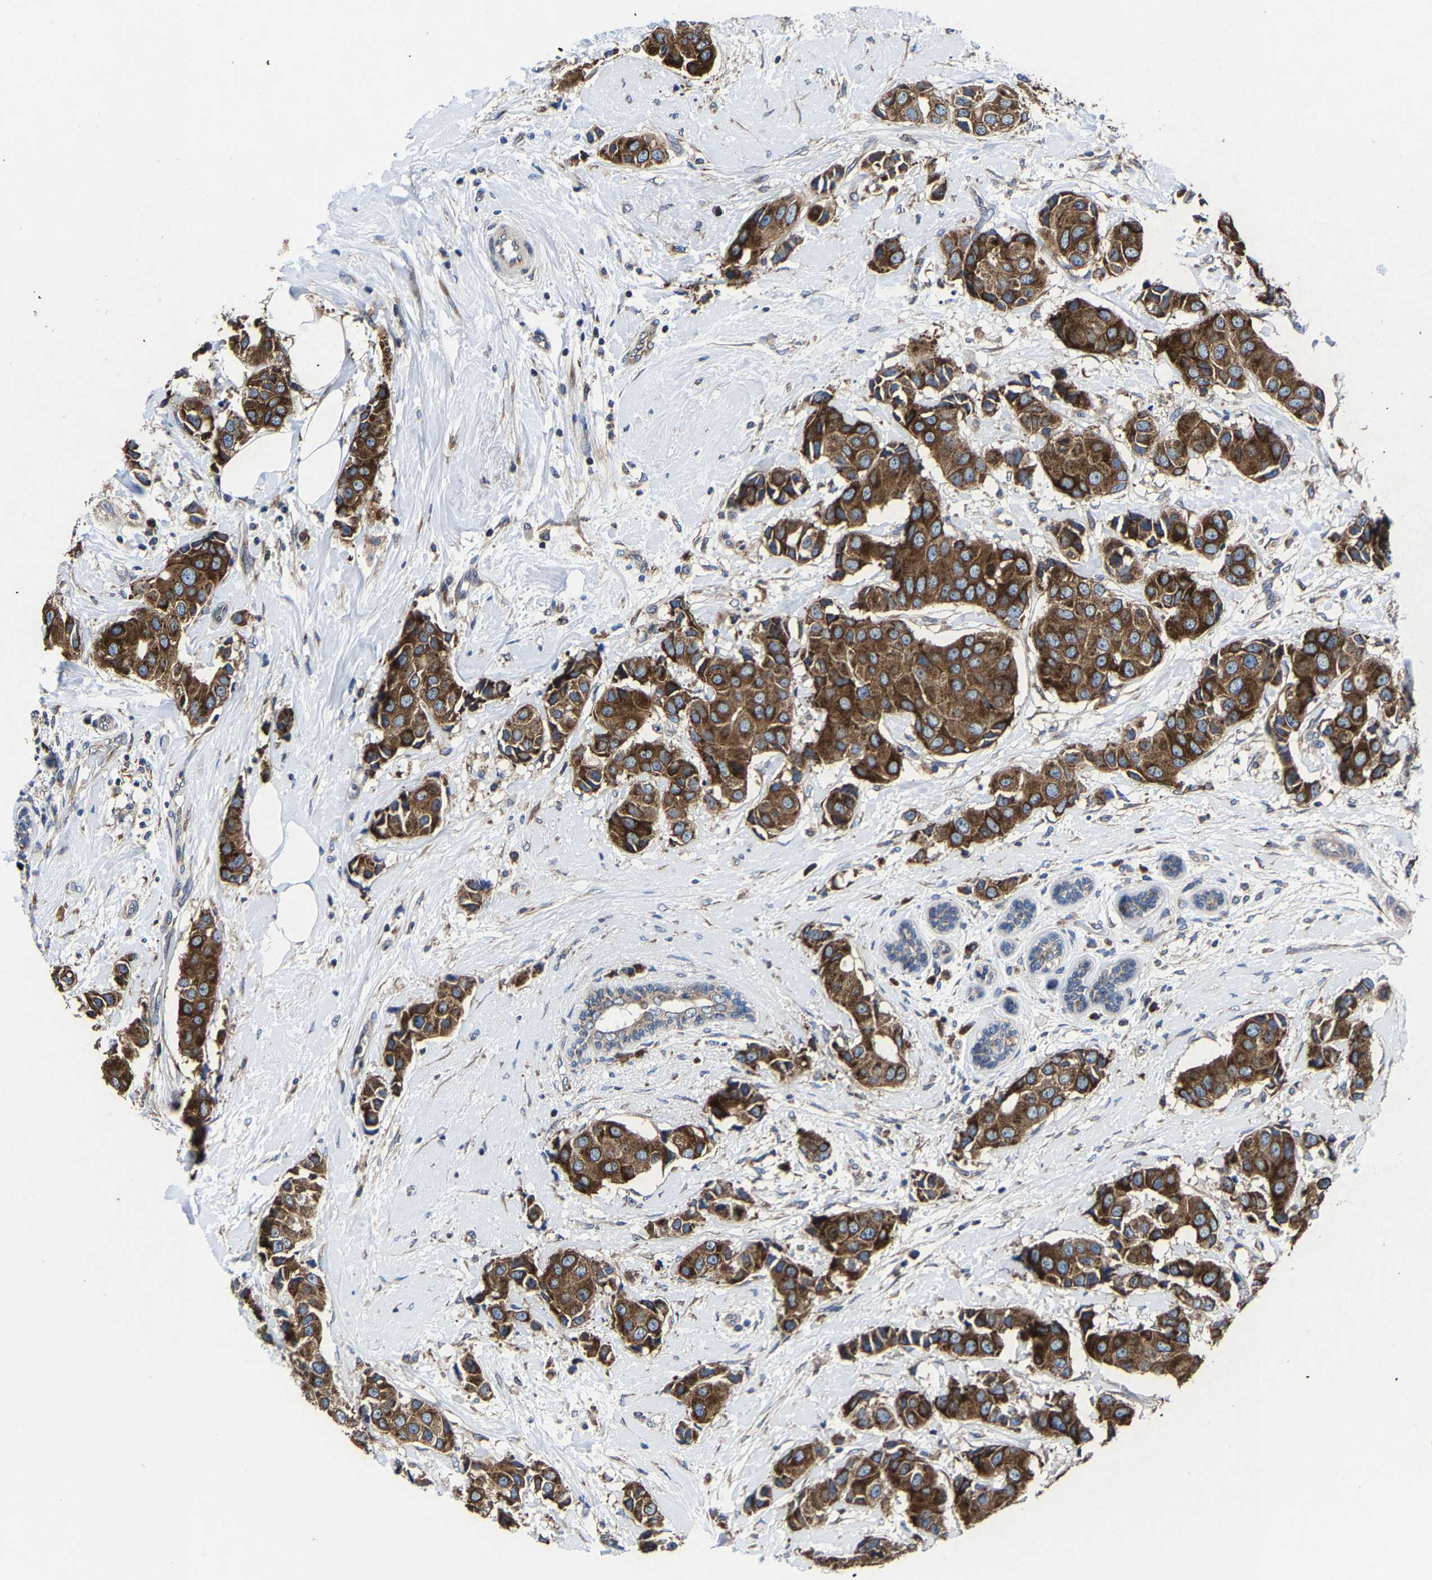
{"staining": {"intensity": "strong", "quantity": ">75%", "location": "cytoplasmic/membranous"}, "tissue": "breast cancer", "cell_type": "Tumor cells", "image_type": "cancer", "snomed": [{"axis": "morphology", "description": "Normal tissue, NOS"}, {"axis": "morphology", "description": "Duct carcinoma"}, {"axis": "topography", "description": "Breast"}], "caption": "This histopathology image exhibits immunohistochemistry staining of breast cancer, with high strong cytoplasmic/membranous staining in about >75% of tumor cells.", "gene": "EBAG9", "patient": {"sex": "female", "age": 39}}